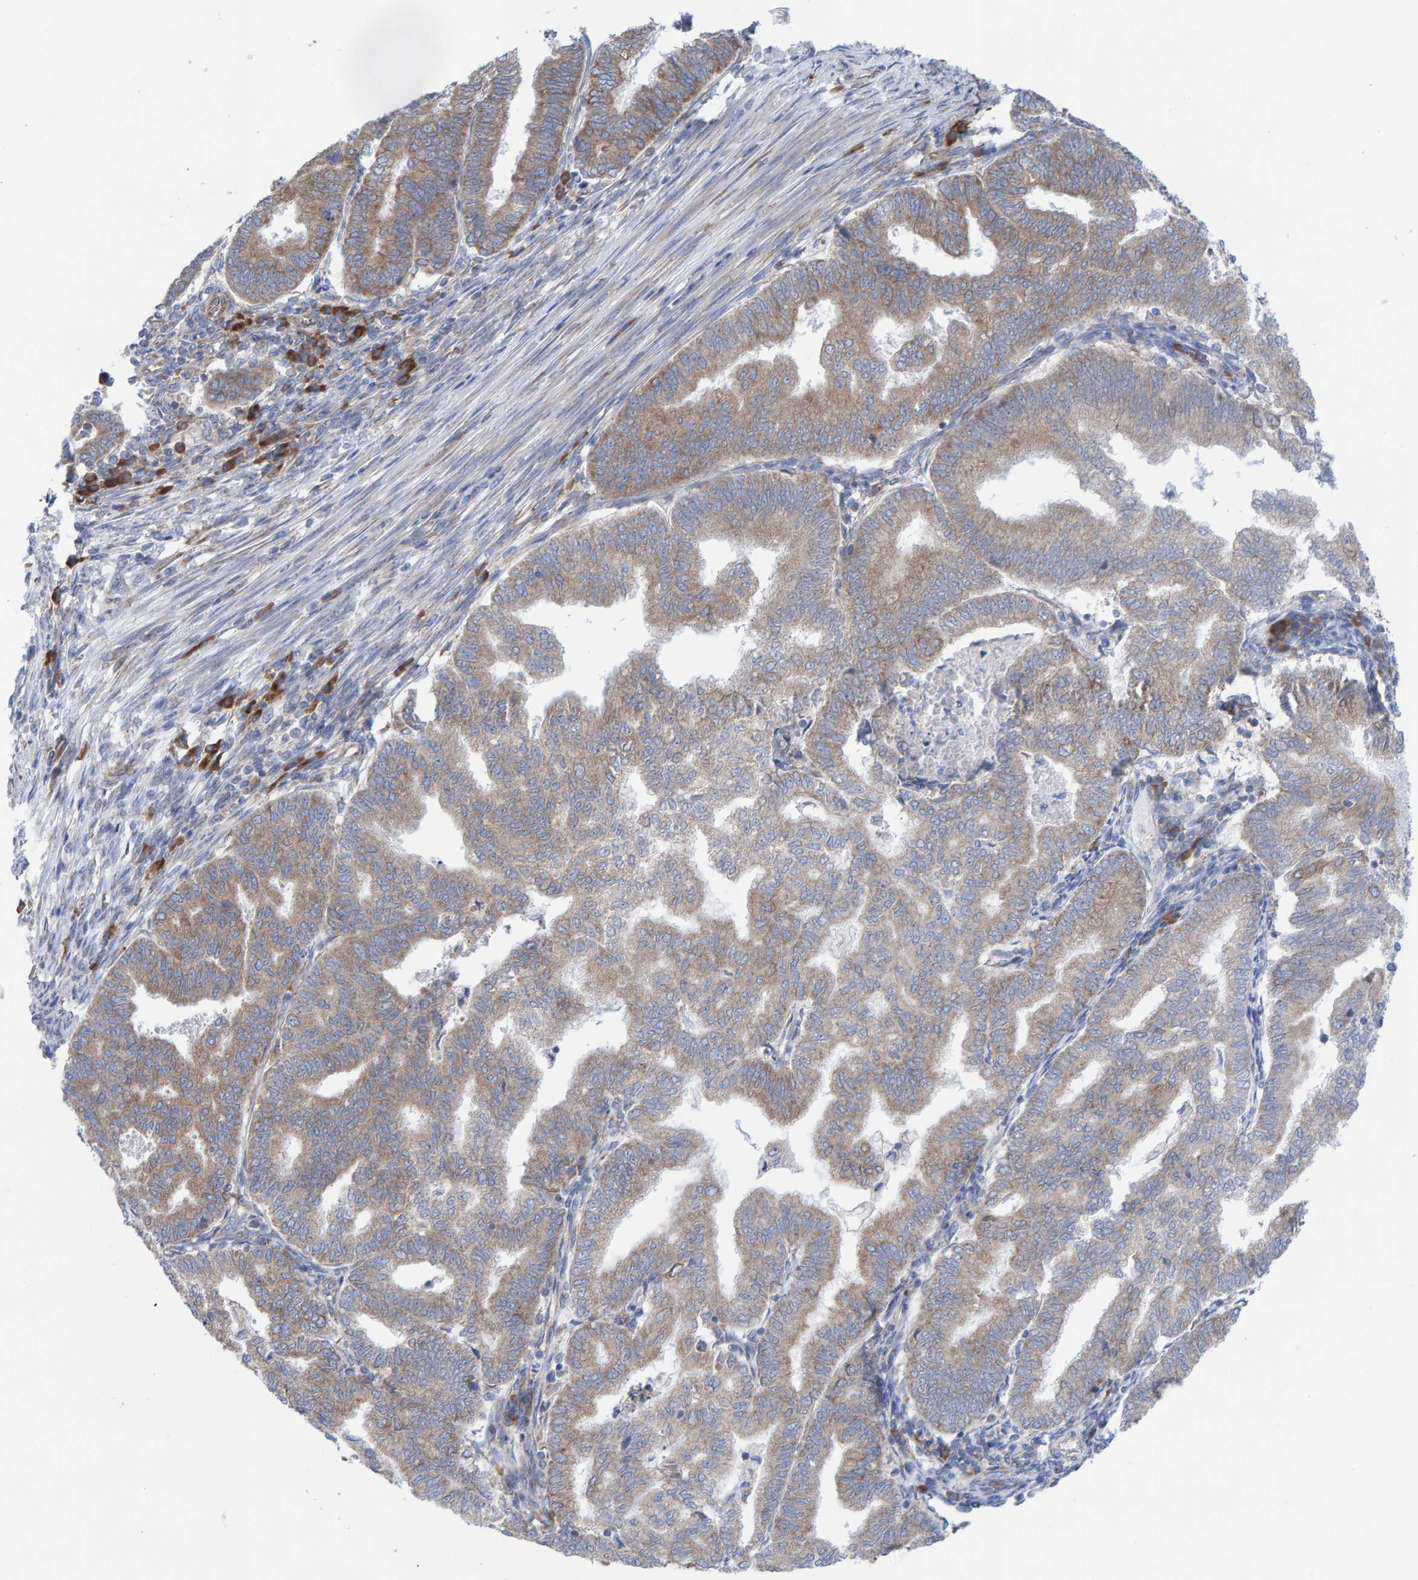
{"staining": {"intensity": "moderate", "quantity": ">75%", "location": "cytoplasmic/membranous"}, "tissue": "endometrial cancer", "cell_type": "Tumor cells", "image_type": "cancer", "snomed": [{"axis": "morphology", "description": "Polyp, NOS"}, {"axis": "morphology", "description": "Adenocarcinoma, NOS"}, {"axis": "morphology", "description": "Adenoma, NOS"}, {"axis": "topography", "description": "Endometrium"}], "caption": "Protein staining of endometrial cancer tissue exhibits moderate cytoplasmic/membranous positivity in about >75% of tumor cells.", "gene": "CDK5RAP3", "patient": {"sex": "female", "age": 79}}